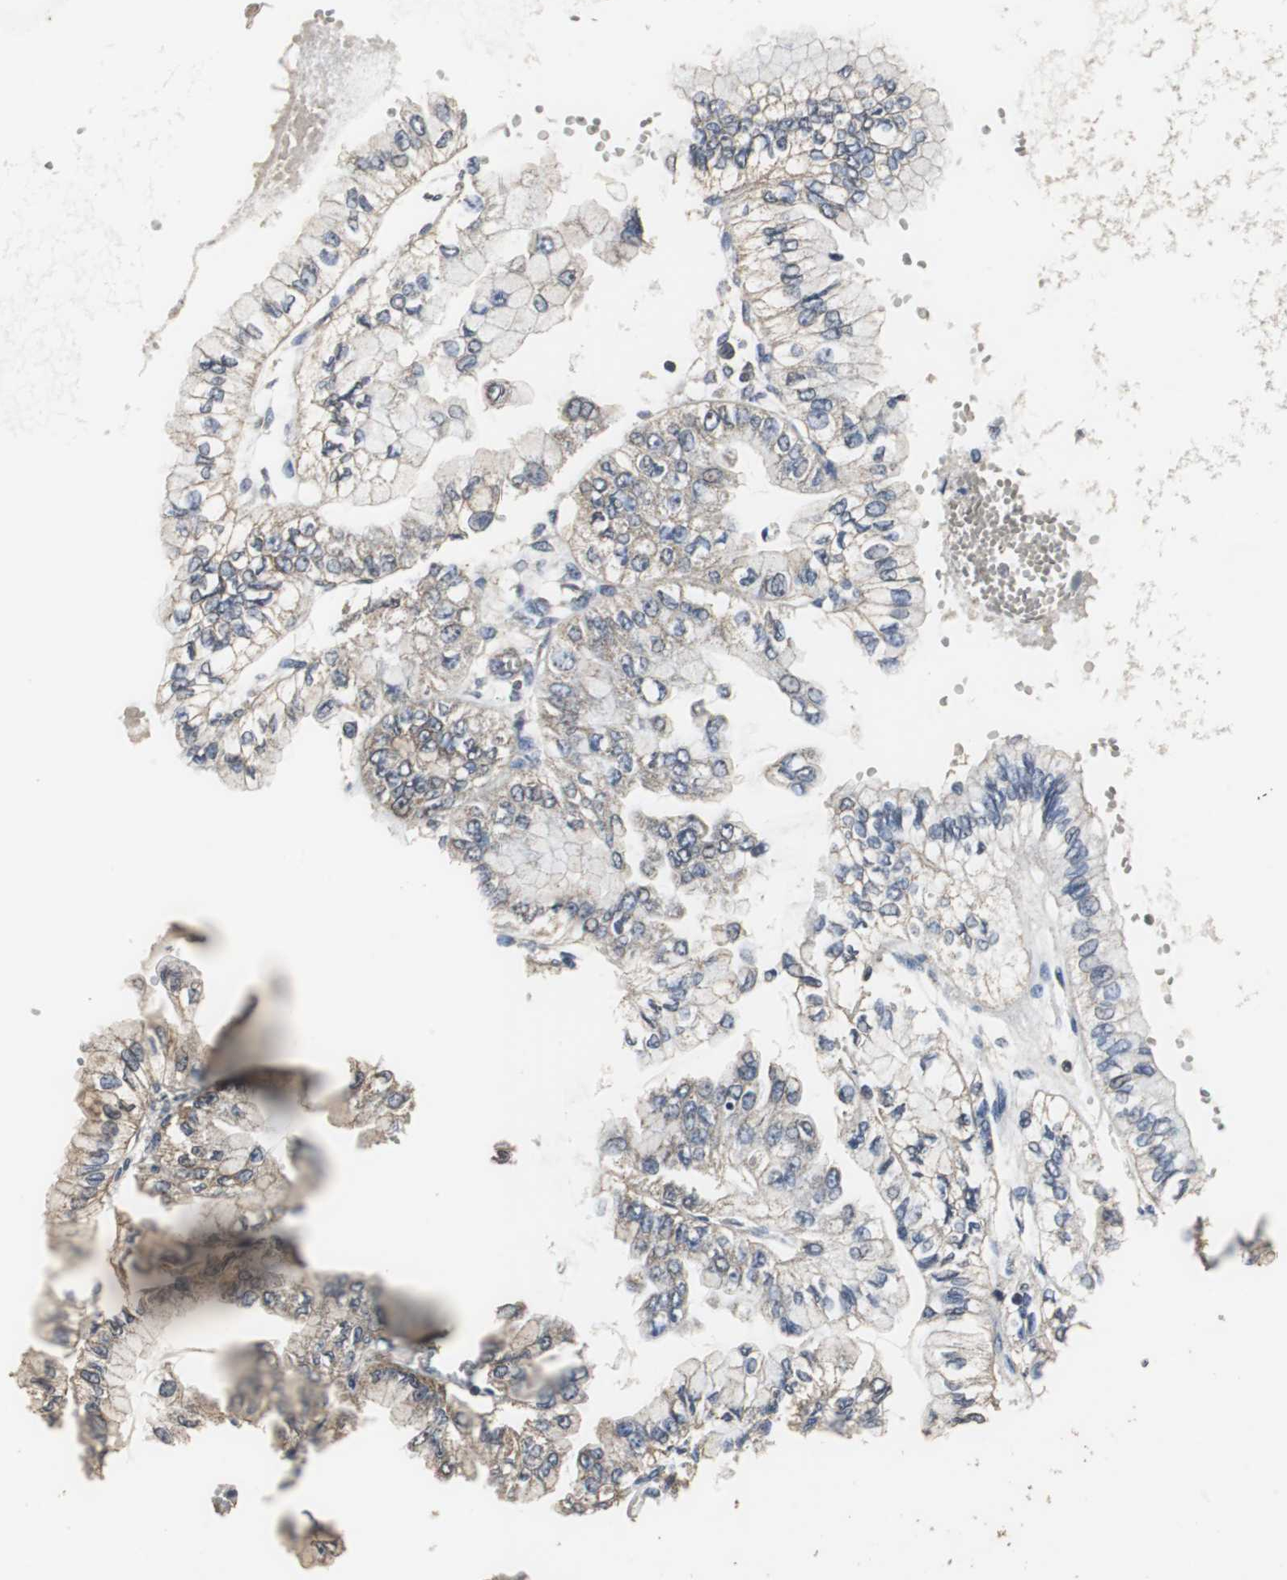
{"staining": {"intensity": "weak", "quantity": "<25%", "location": "cytoplasmic/membranous"}, "tissue": "liver cancer", "cell_type": "Tumor cells", "image_type": "cancer", "snomed": [{"axis": "morphology", "description": "Cholangiocarcinoma"}, {"axis": "topography", "description": "Liver"}], "caption": "Cholangiocarcinoma (liver) stained for a protein using immunohistochemistry (IHC) reveals no expression tumor cells.", "gene": "NNT", "patient": {"sex": "female", "age": 79}}